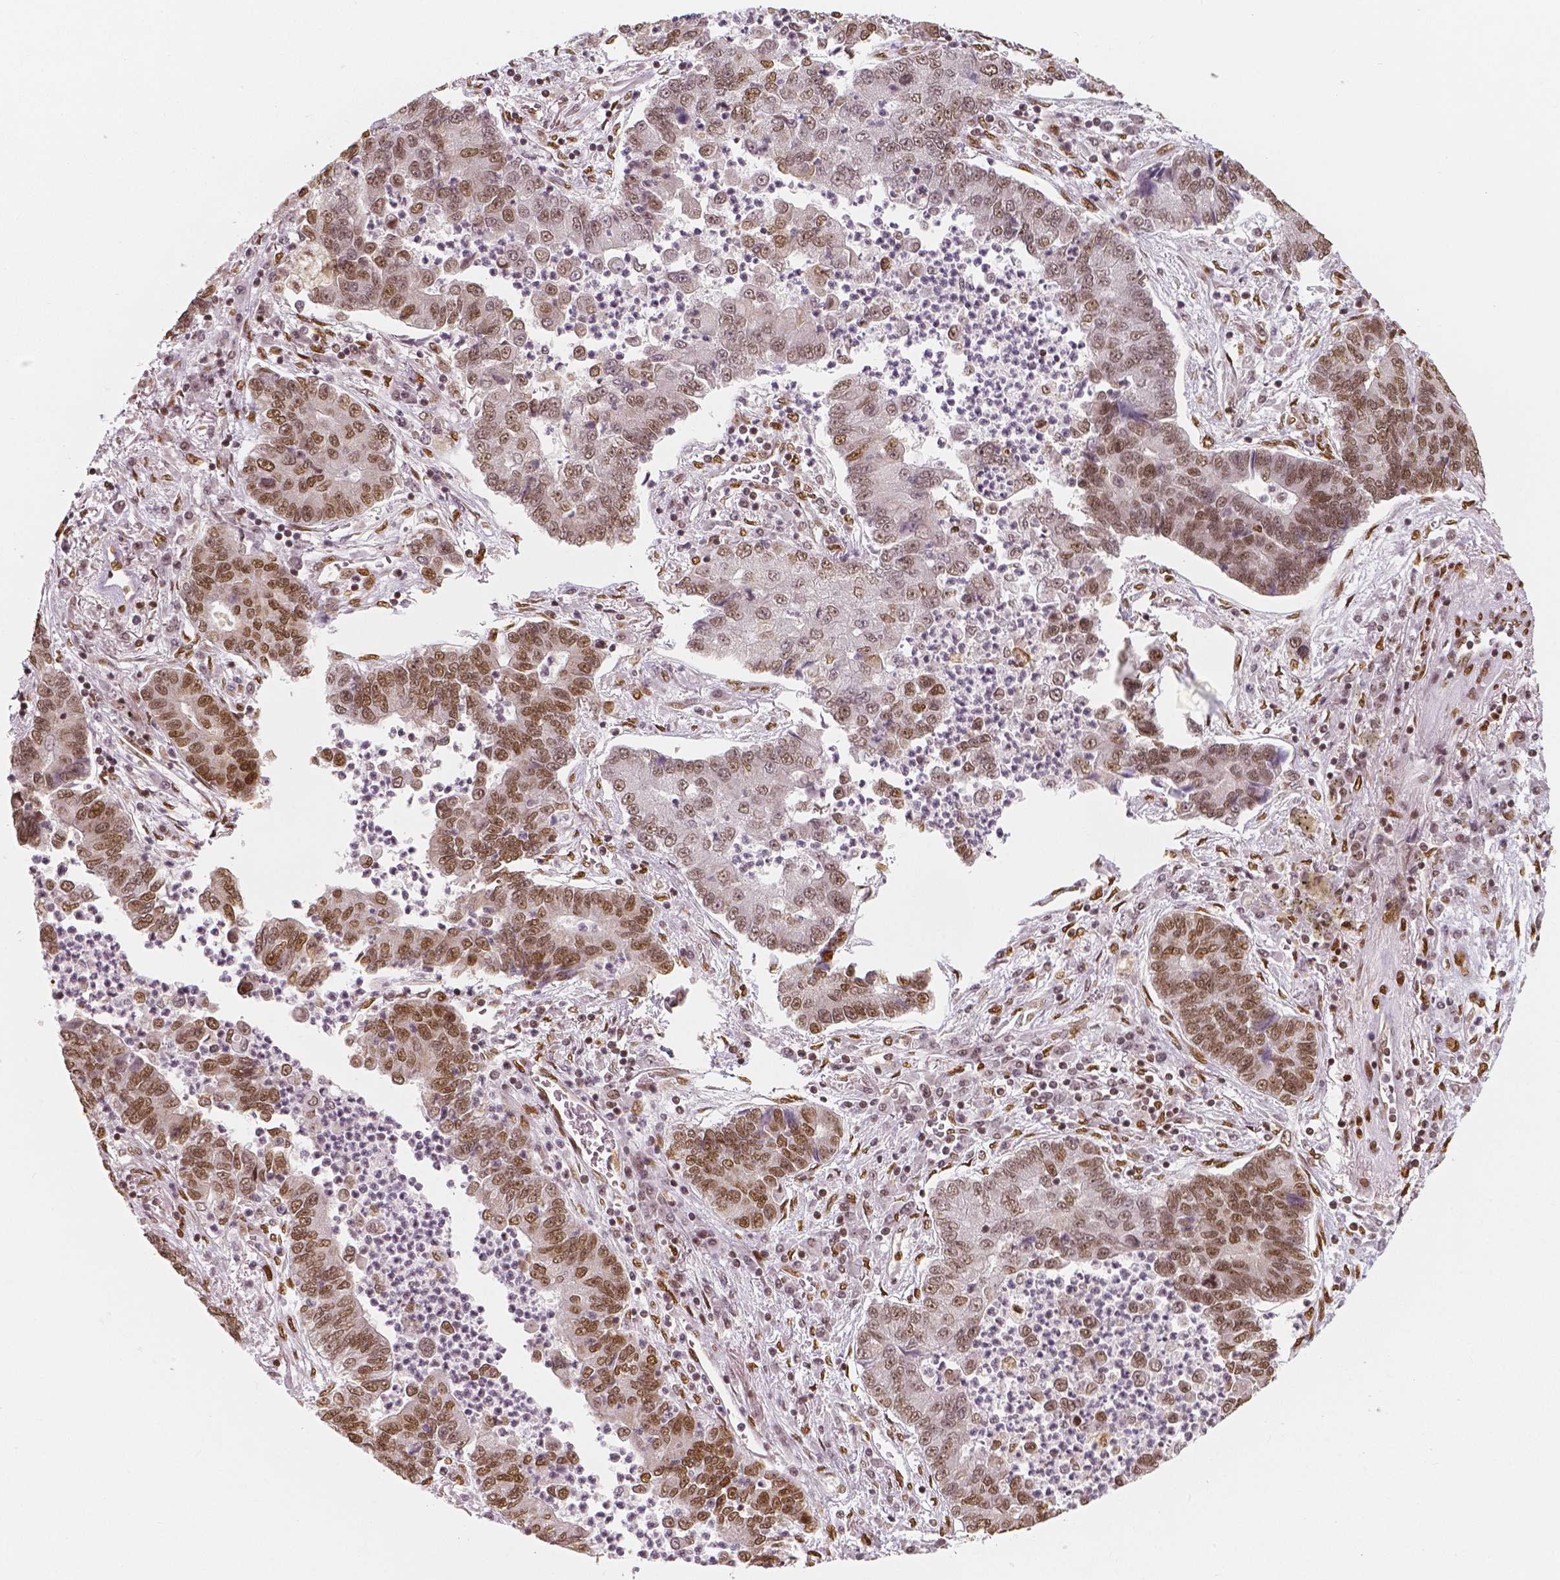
{"staining": {"intensity": "moderate", "quantity": ">75%", "location": "nuclear"}, "tissue": "lung cancer", "cell_type": "Tumor cells", "image_type": "cancer", "snomed": [{"axis": "morphology", "description": "Adenocarcinoma, NOS"}, {"axis": "topography", "description": "Lung"}], "caption": "Adenocarcinoma (lung) stained with DAB immunohistochemistry (IHC) reveals medium levels of moderate nuclear expression in approximately >75% of tumor cells.", "gene": "NUCKS1", "patient": {"sex": "female", "age": 57}}